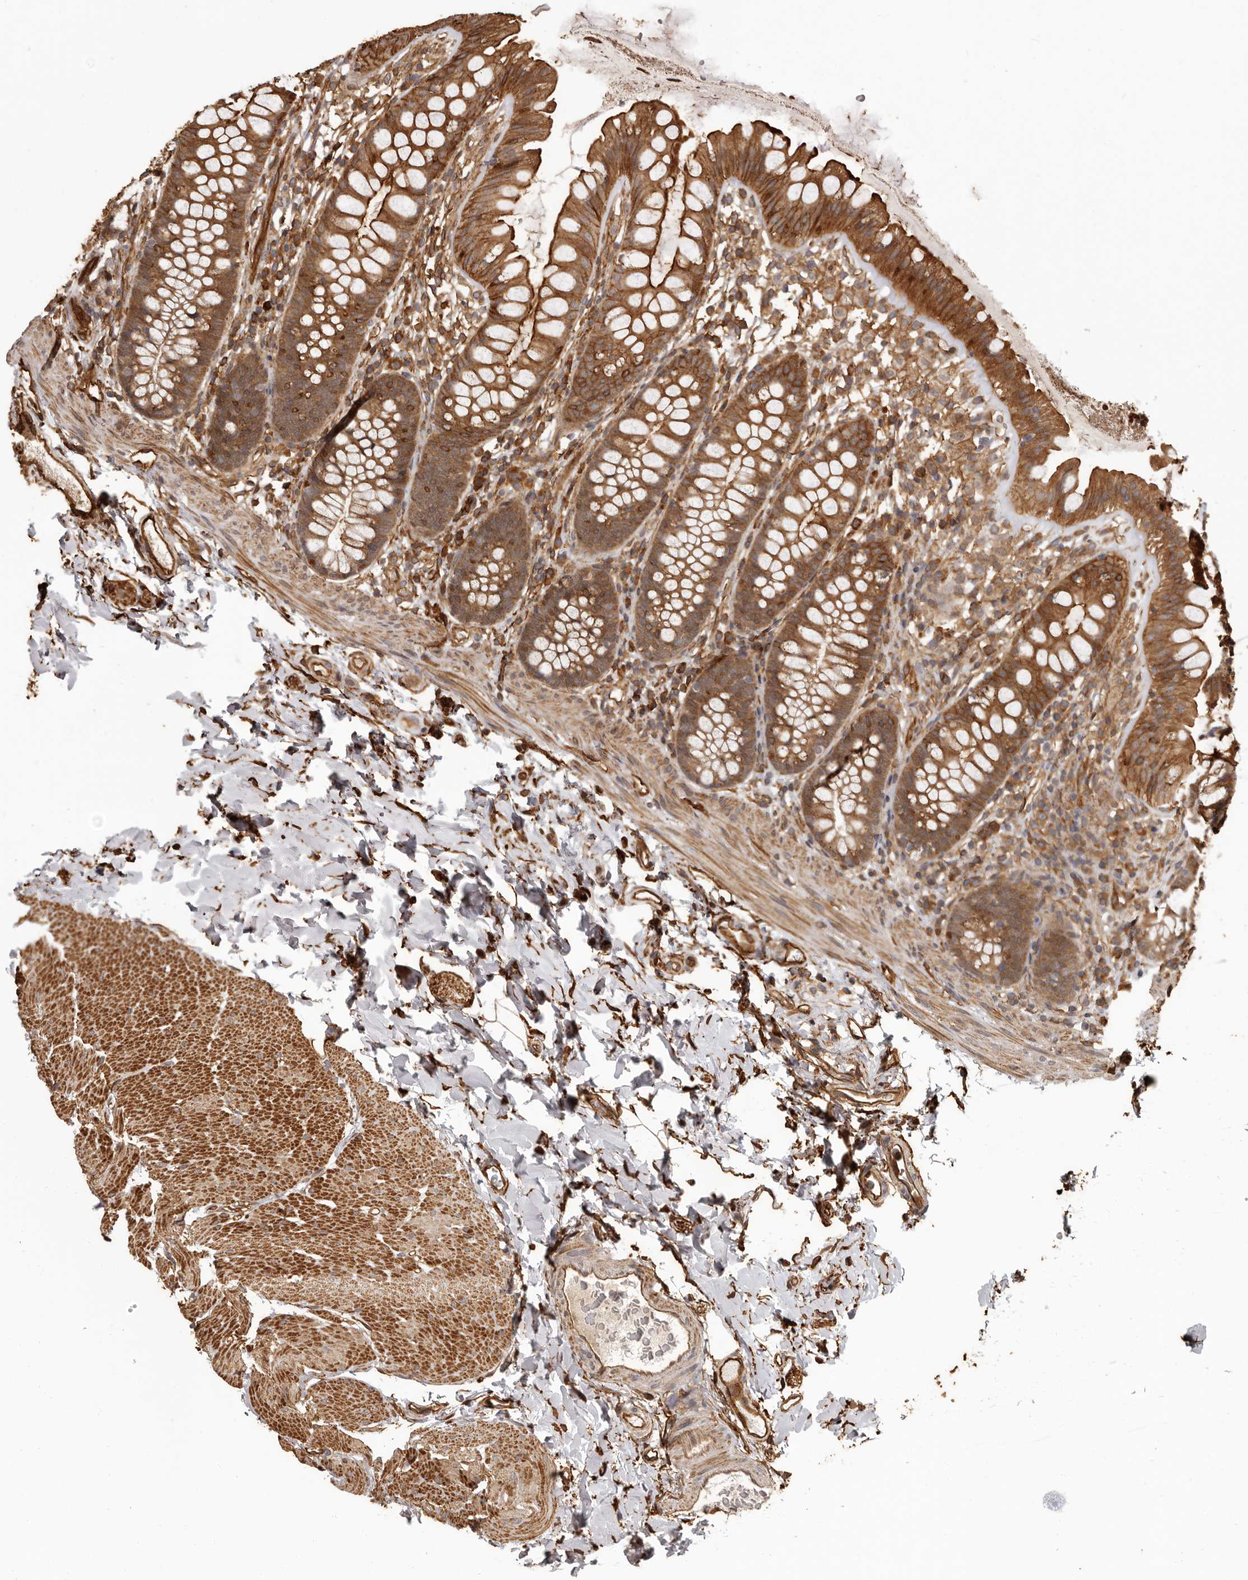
{"staining": {"intensity": "moderate", "quantity": "25%-75%", "location": "cytoplasmic/membranous"}, "tissue": "colon", "cell_type": "Endothelial cells", "image_type": "normal", "snomed": [{"axis": "morphology", "description": "Normal tissue, NOS"}, {"axis": "topography", "description": "Colon"}], "caption": "IHC (DAB) staining of normal human colon demonstrates moderate cytoplasmic/membranous protein expression in about 25%-75% of endothelial cells.", "gene": "SLITRK6", "patient": {"sex": "female", "age": 62}}